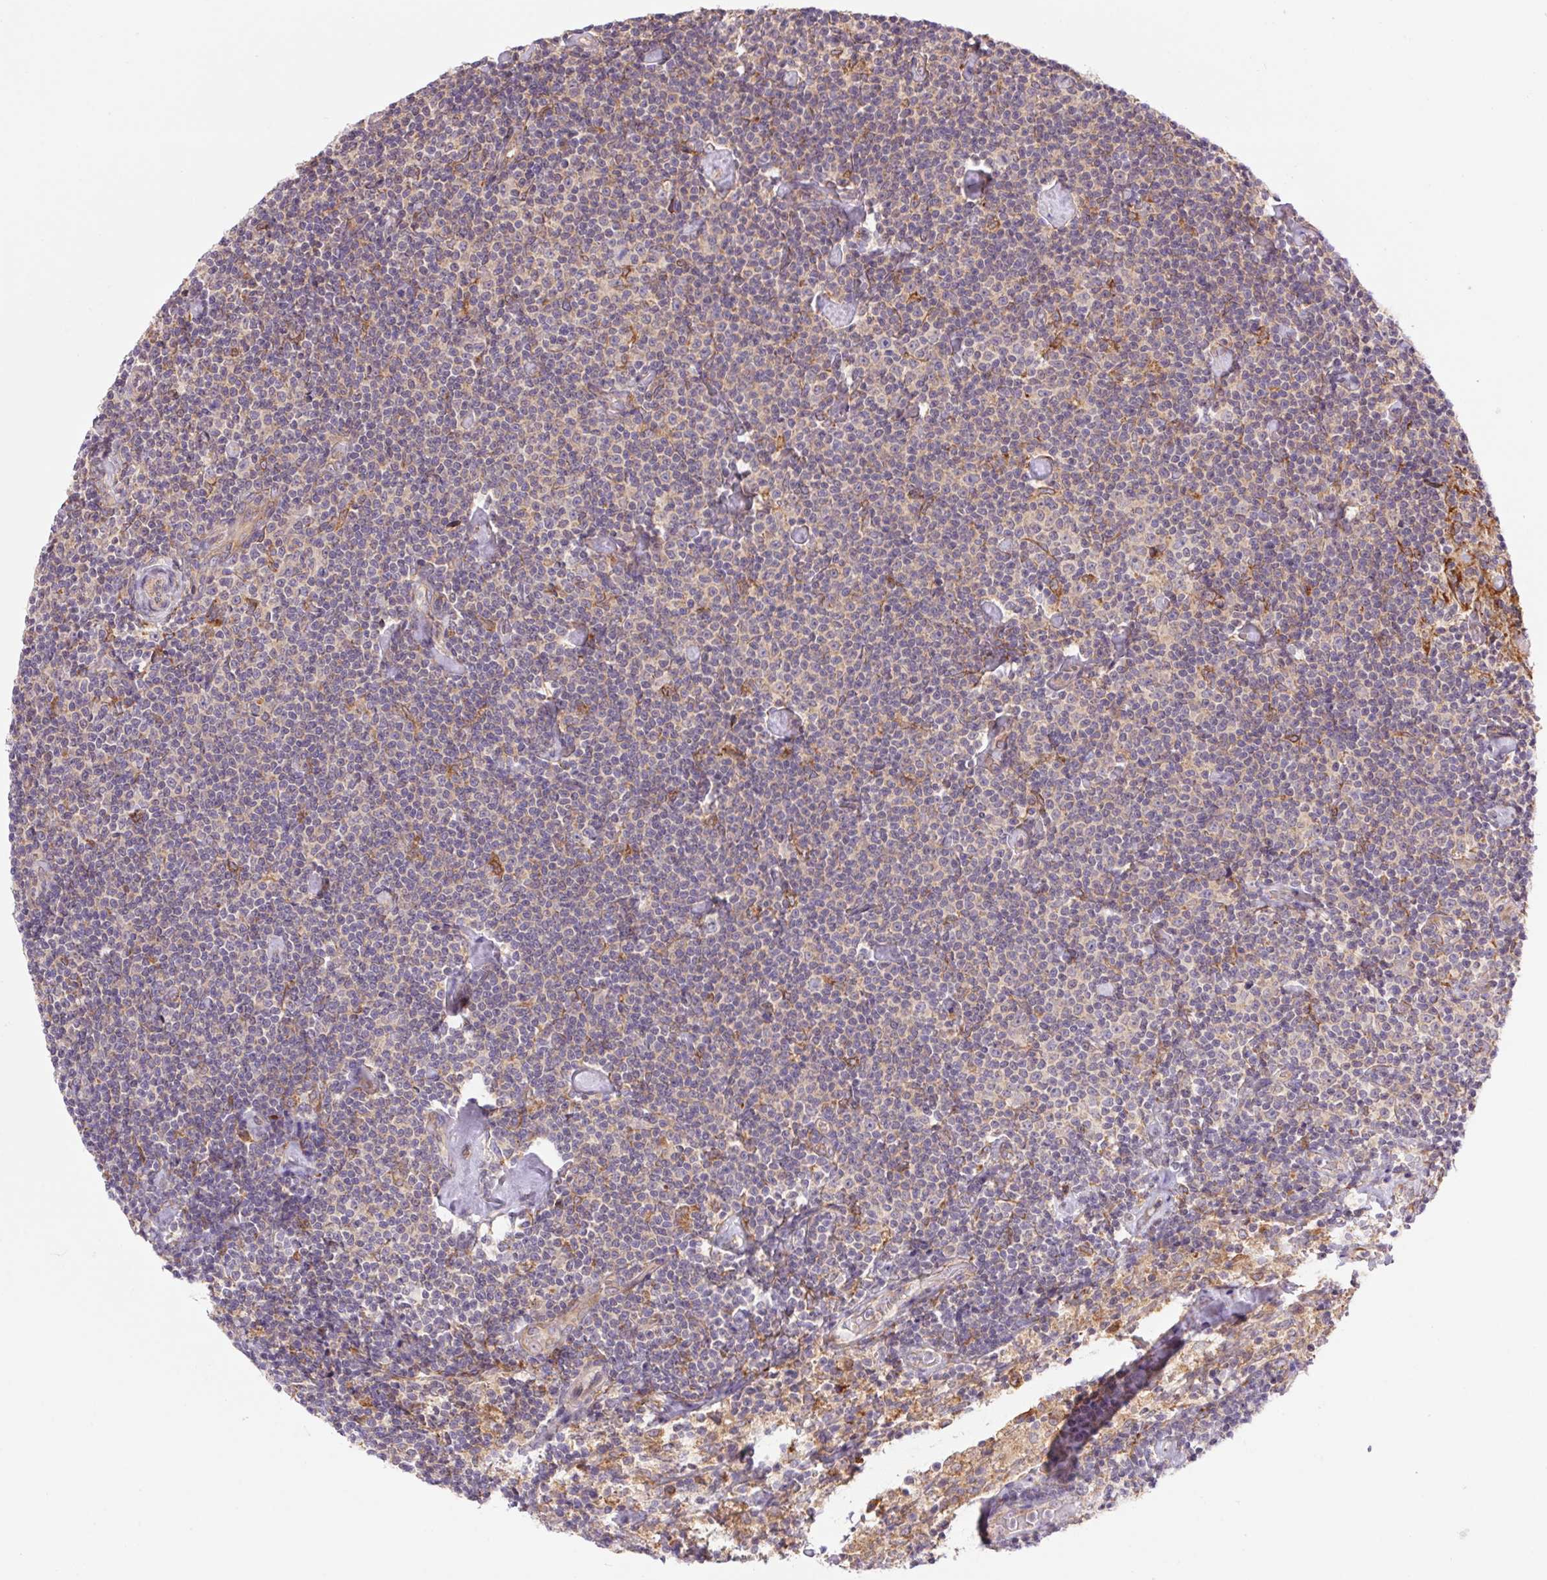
{"staining": {"intensity": "negative", "quantity": "none", "location": "none"}, "tissue": "lymphoma", "cell_type": "Tumor cells", "image_type": "cancer", "snomed": [{"axis": "morphology", "description": "Malignant lymphoma, non-Hodgkin's type, Low grade"}, {"axis": "topography", "description": "Lymph node"}], "caption": "Lymphoma stained for a protein using immunohistochemistry (IHC) shows no staining tumor cells.", "gene": "KLHL20", "patient": {"sex": "male", "age": 81}}